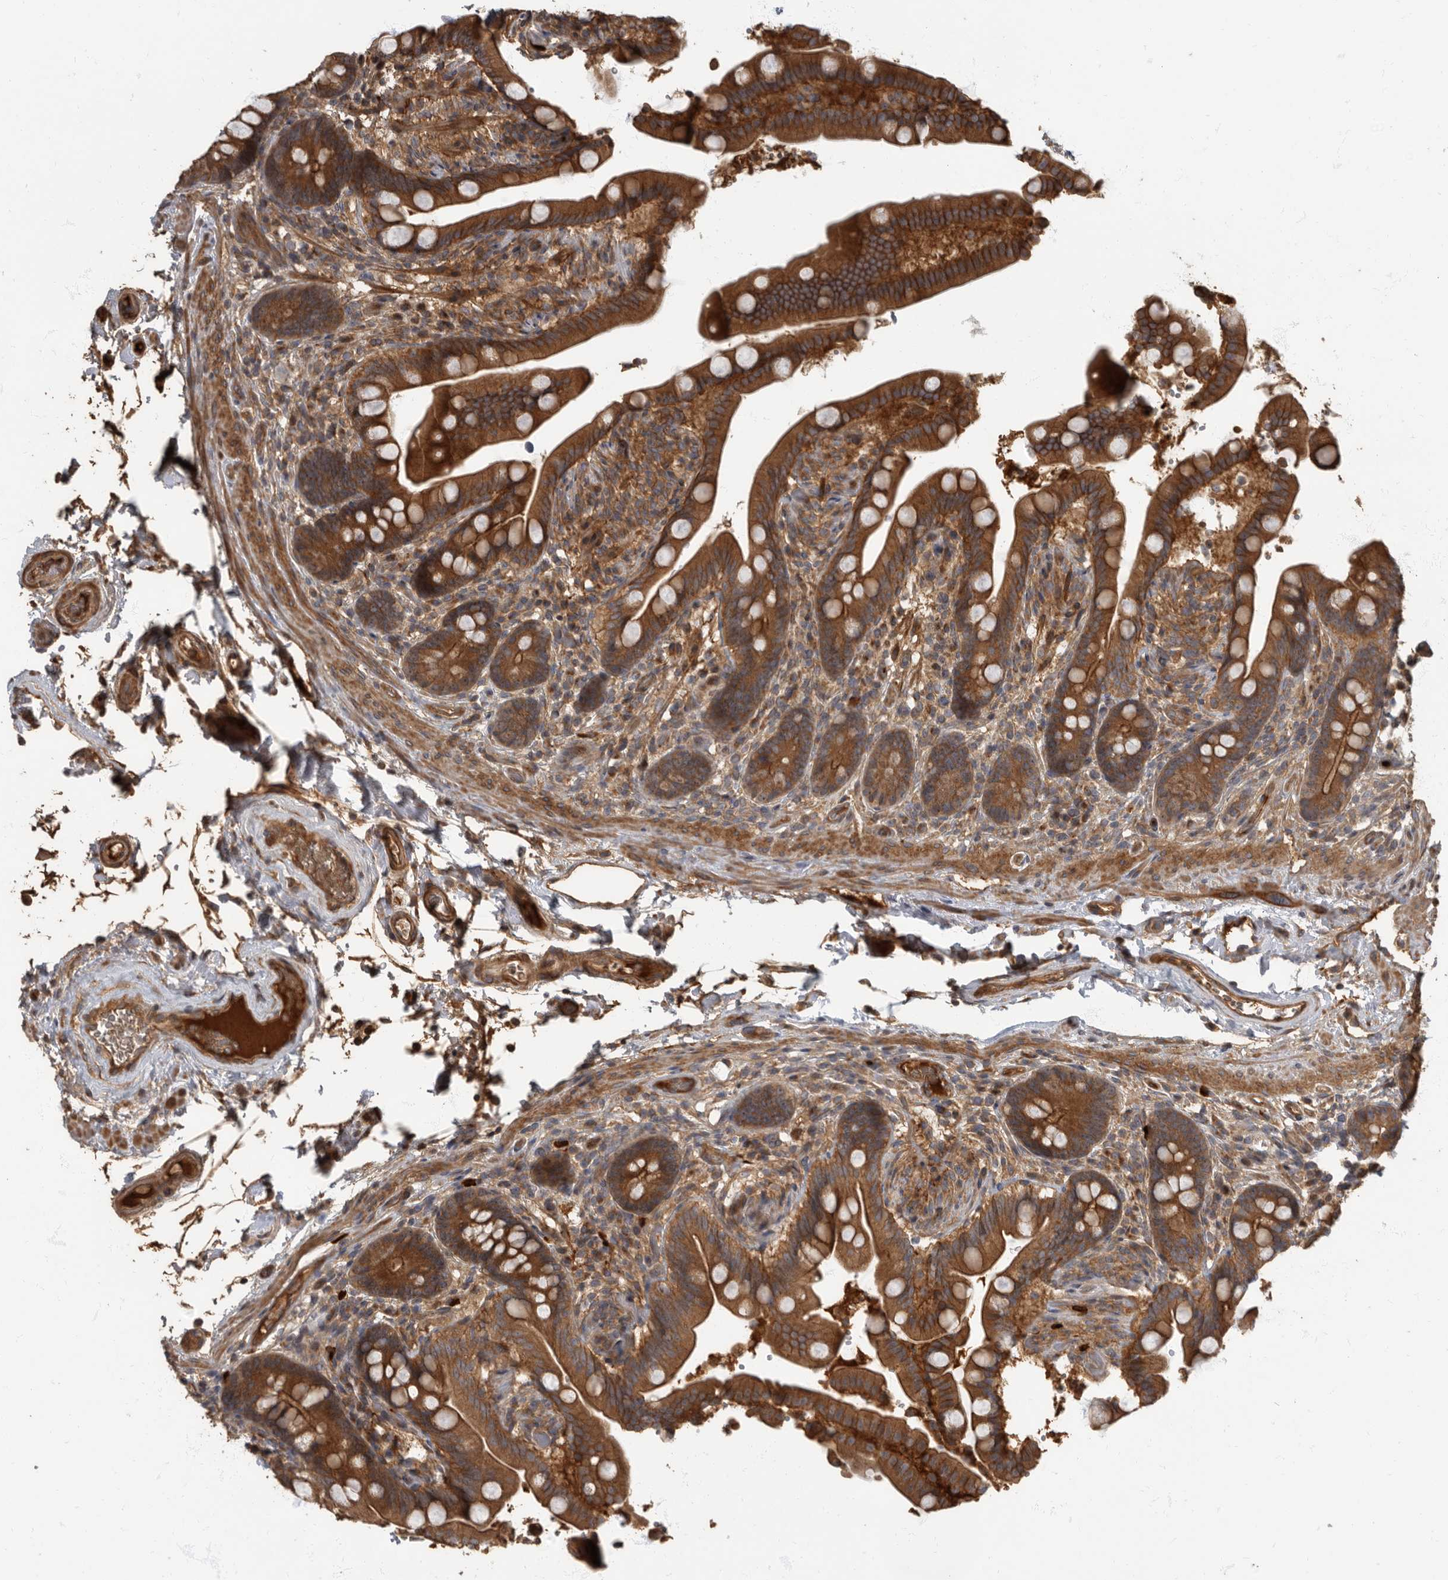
{"staining": {"intensity": "moderate", "quantity": ">75%", "location": "cytoplasmic/membranous"}, "tissue": "colon", "cell_type": "Endothelial cells", "image_type": "normal", "snomed": [{"axis": "morphology", "description": "Normal tissue, NOS"}, {"axis": "topography", "description": "Smooth muscle"}, {"axis": "topography", "description": "Colon"}], "caption": "Immunohistochemistry image of normal colon stained for a protein (brown), which displays medium levels of moderate cytoplasmic/membranous positivity in approximately >75% of endothelial cells.", "gene": "DAAM1", "patient": {"sex": "male", "age": 73}}